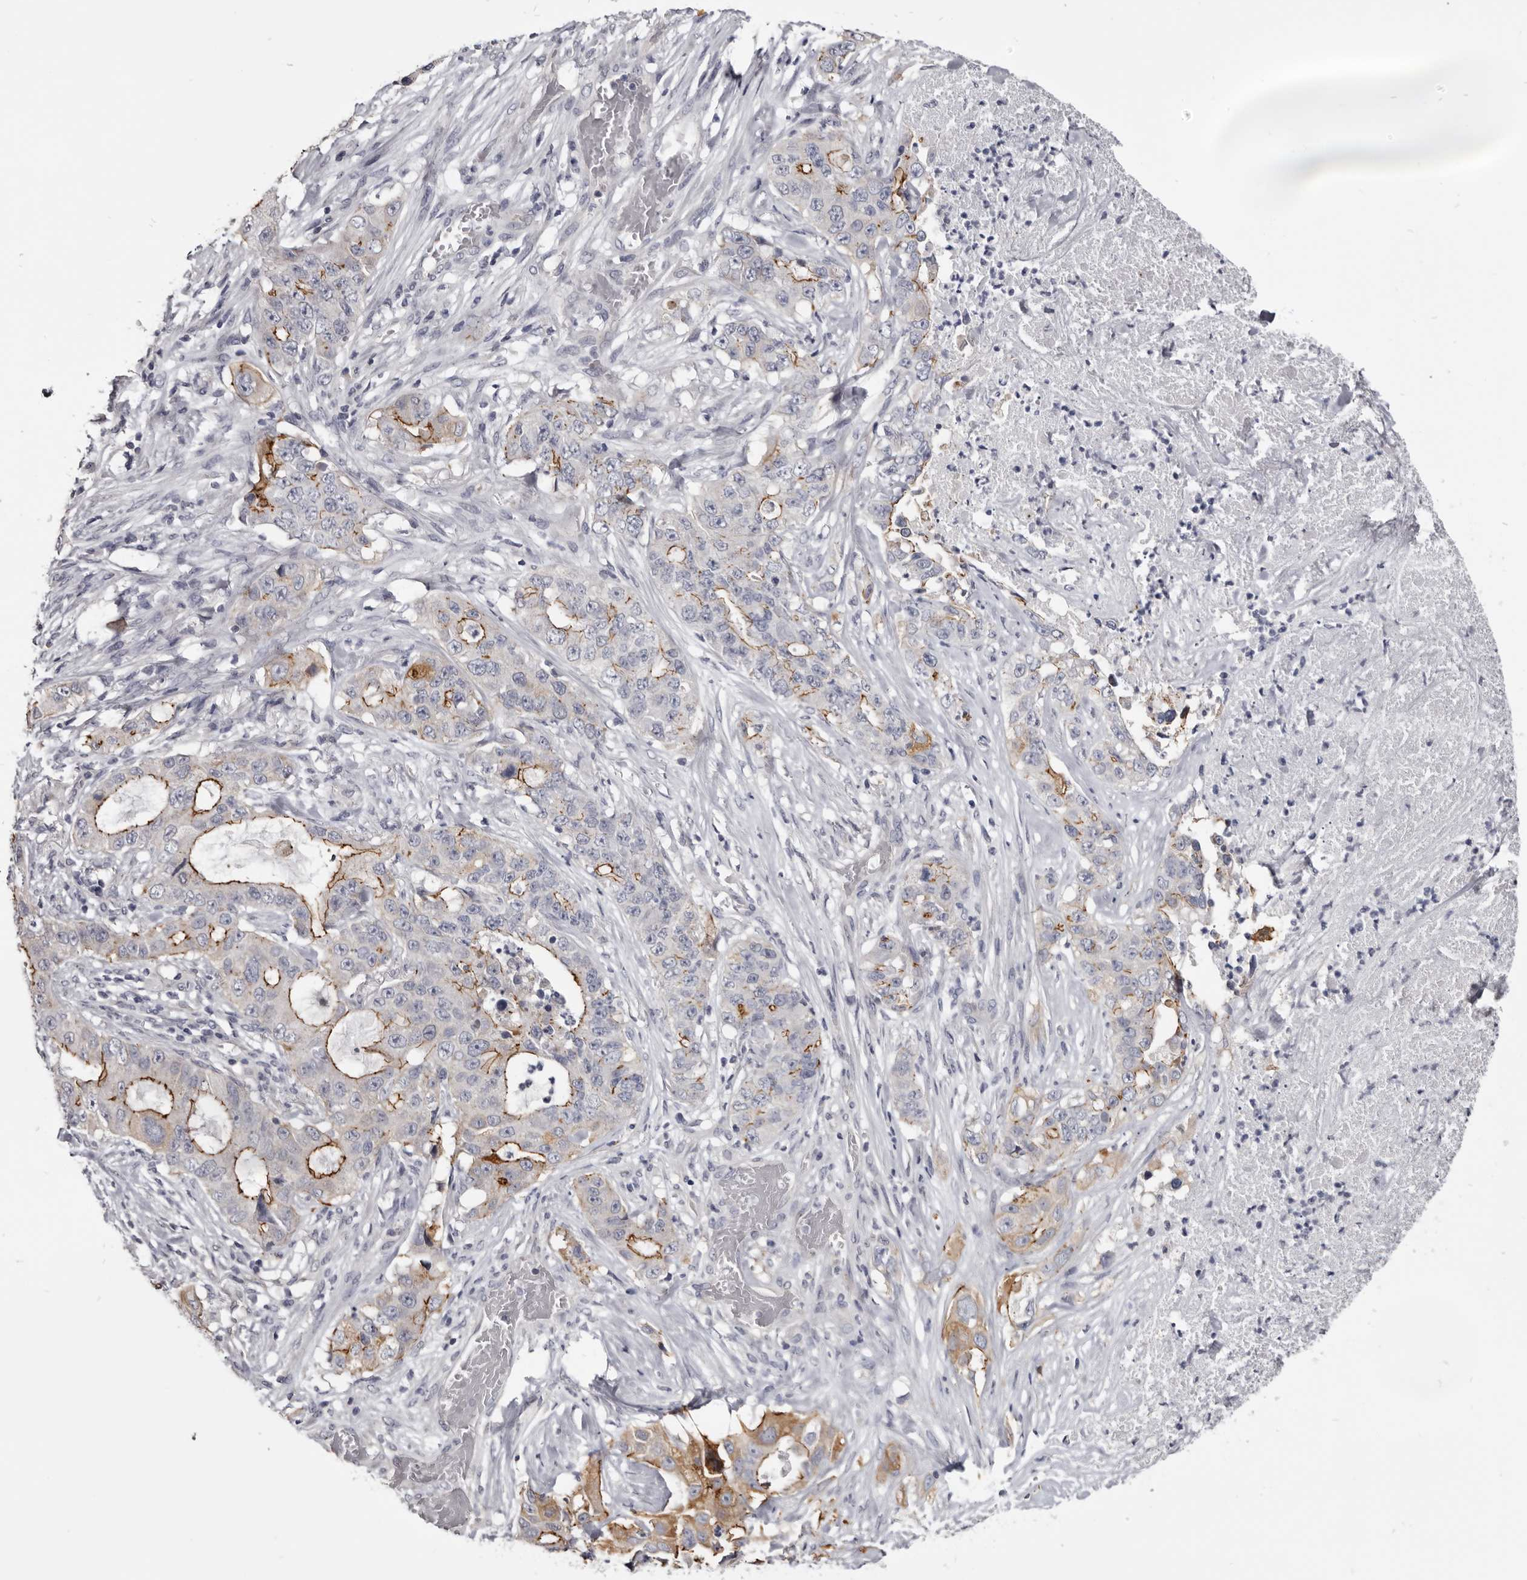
{"staining": {"intensity": "moderate", "quantity": "25%-75%", "location": "cytoplasmic/membranous"}, "tissue": "lung cancer", "cell_type": "Tumor cells", "image_type": "cancer", "snomed": [{"axis": "morphology", "description": "Adenocarcinoma, NOS"}, {"axis": "topography", "description": "Lung"}], "caption": "Tumor cells exhibit medium levels of moderate cytoplasmic/membranous expression in about 25%-75% of cells in lung adenocarcinoma. Using DAB (brown) and hematoxylin (blue) stains, captured at high magnification using brightfield microscopy.", "gene": "CGN", "patient": {"sex": "female", "age": 51}}